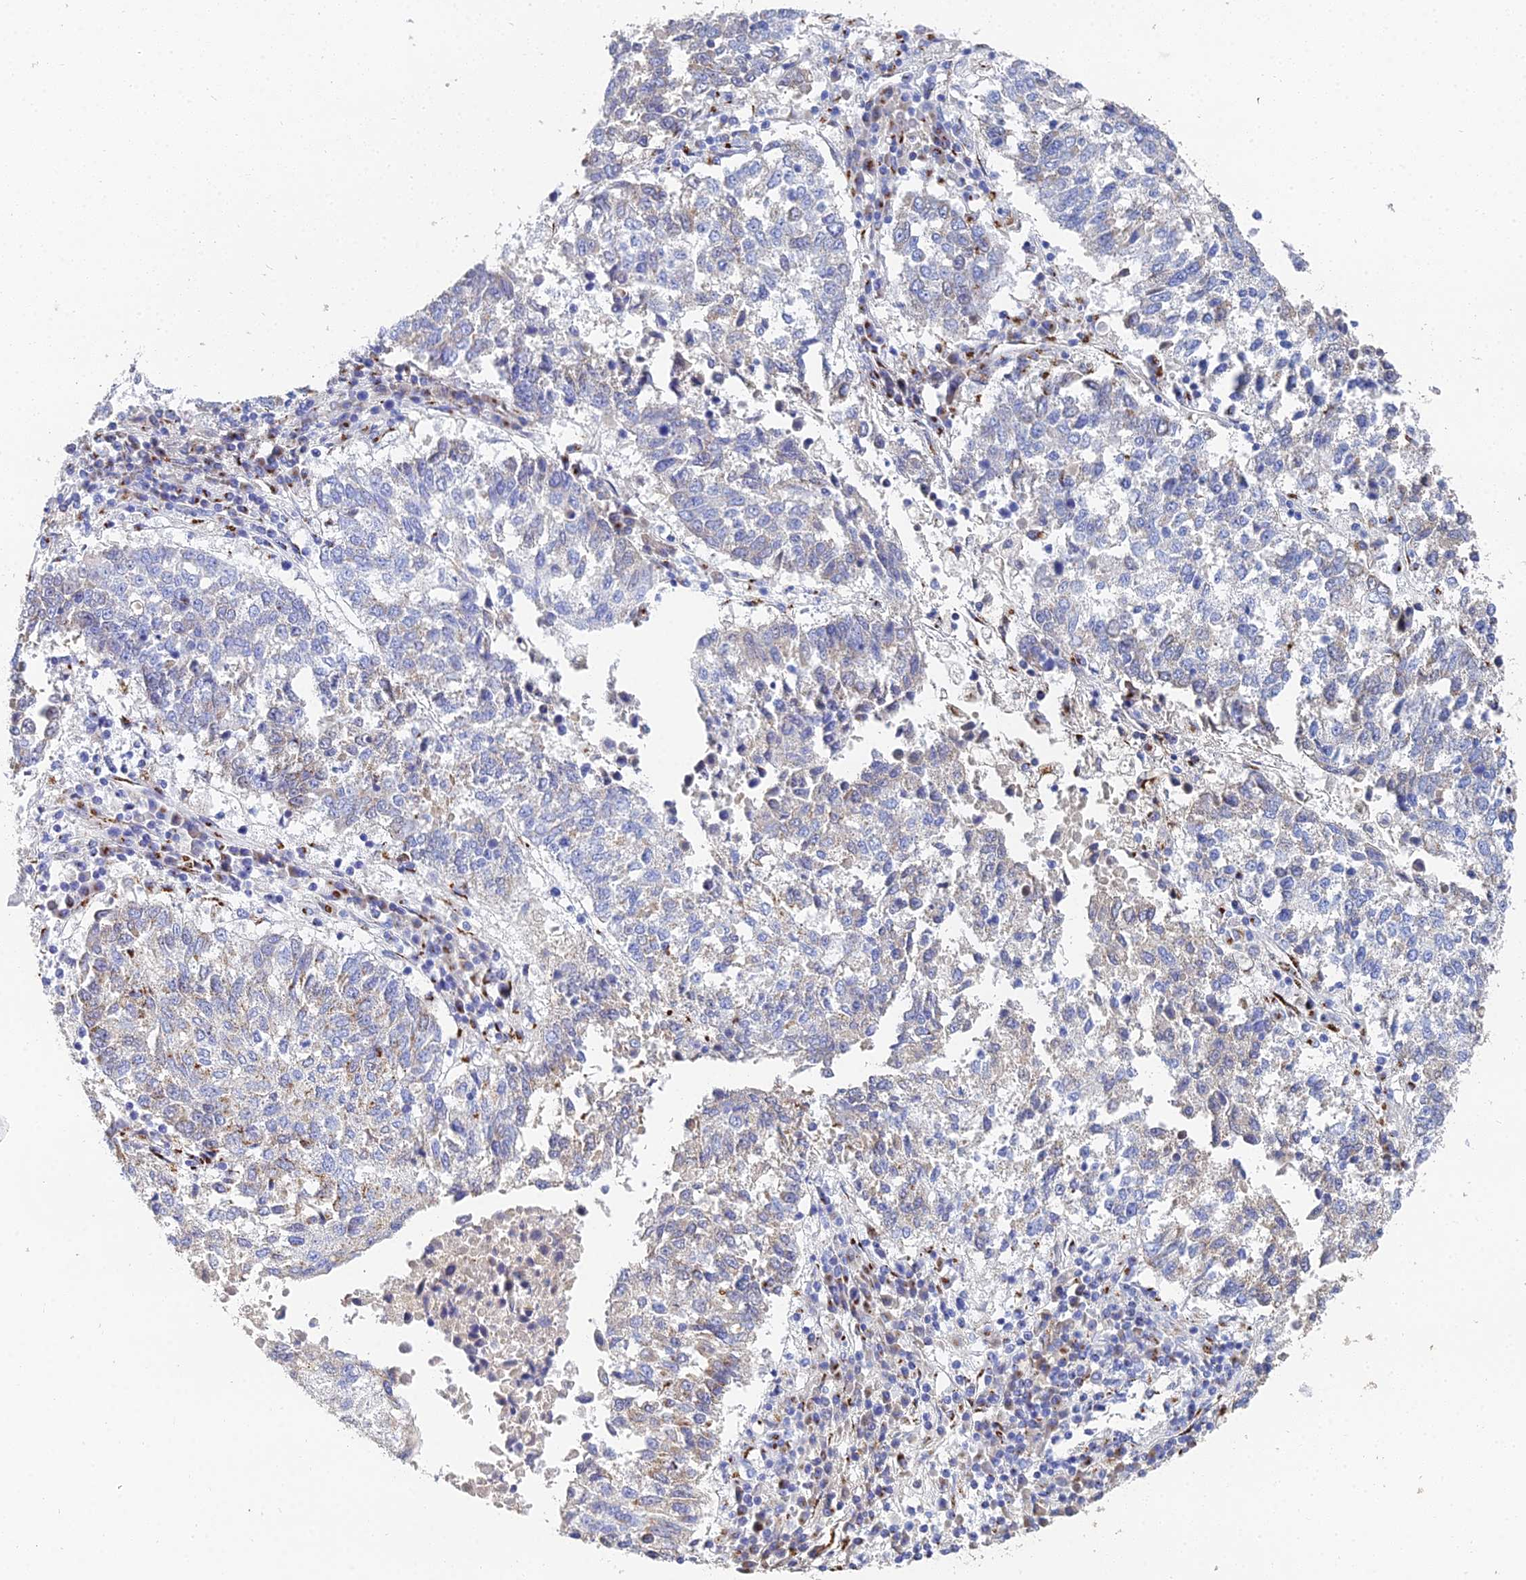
{"staining": {"intensity": "weak", "quantity": "<25%", "location": "cytoplasmic/membranous"}, "tissue": "lung cancer", "cell_type": "Tumor cells", "image_type": "cancer", "snomed": [{"axis": "morphology", "description": "Squamous cell carcinoma, NOS"}, {"axis": "topography", "description": "Lung"}], "caption": "The micrograph demonstrates no significant positivity in tumor cells of lung squamous cell carcinoma. (Stains: DAB (3,3'-diaminobenzidine) immunohistochemistry with hematoxylin counter stain, Microscopy: brightfield microscopy at high magnification).", "gene": "ENSG00000268674", "patient": {"sex": "male", "age": 73}}